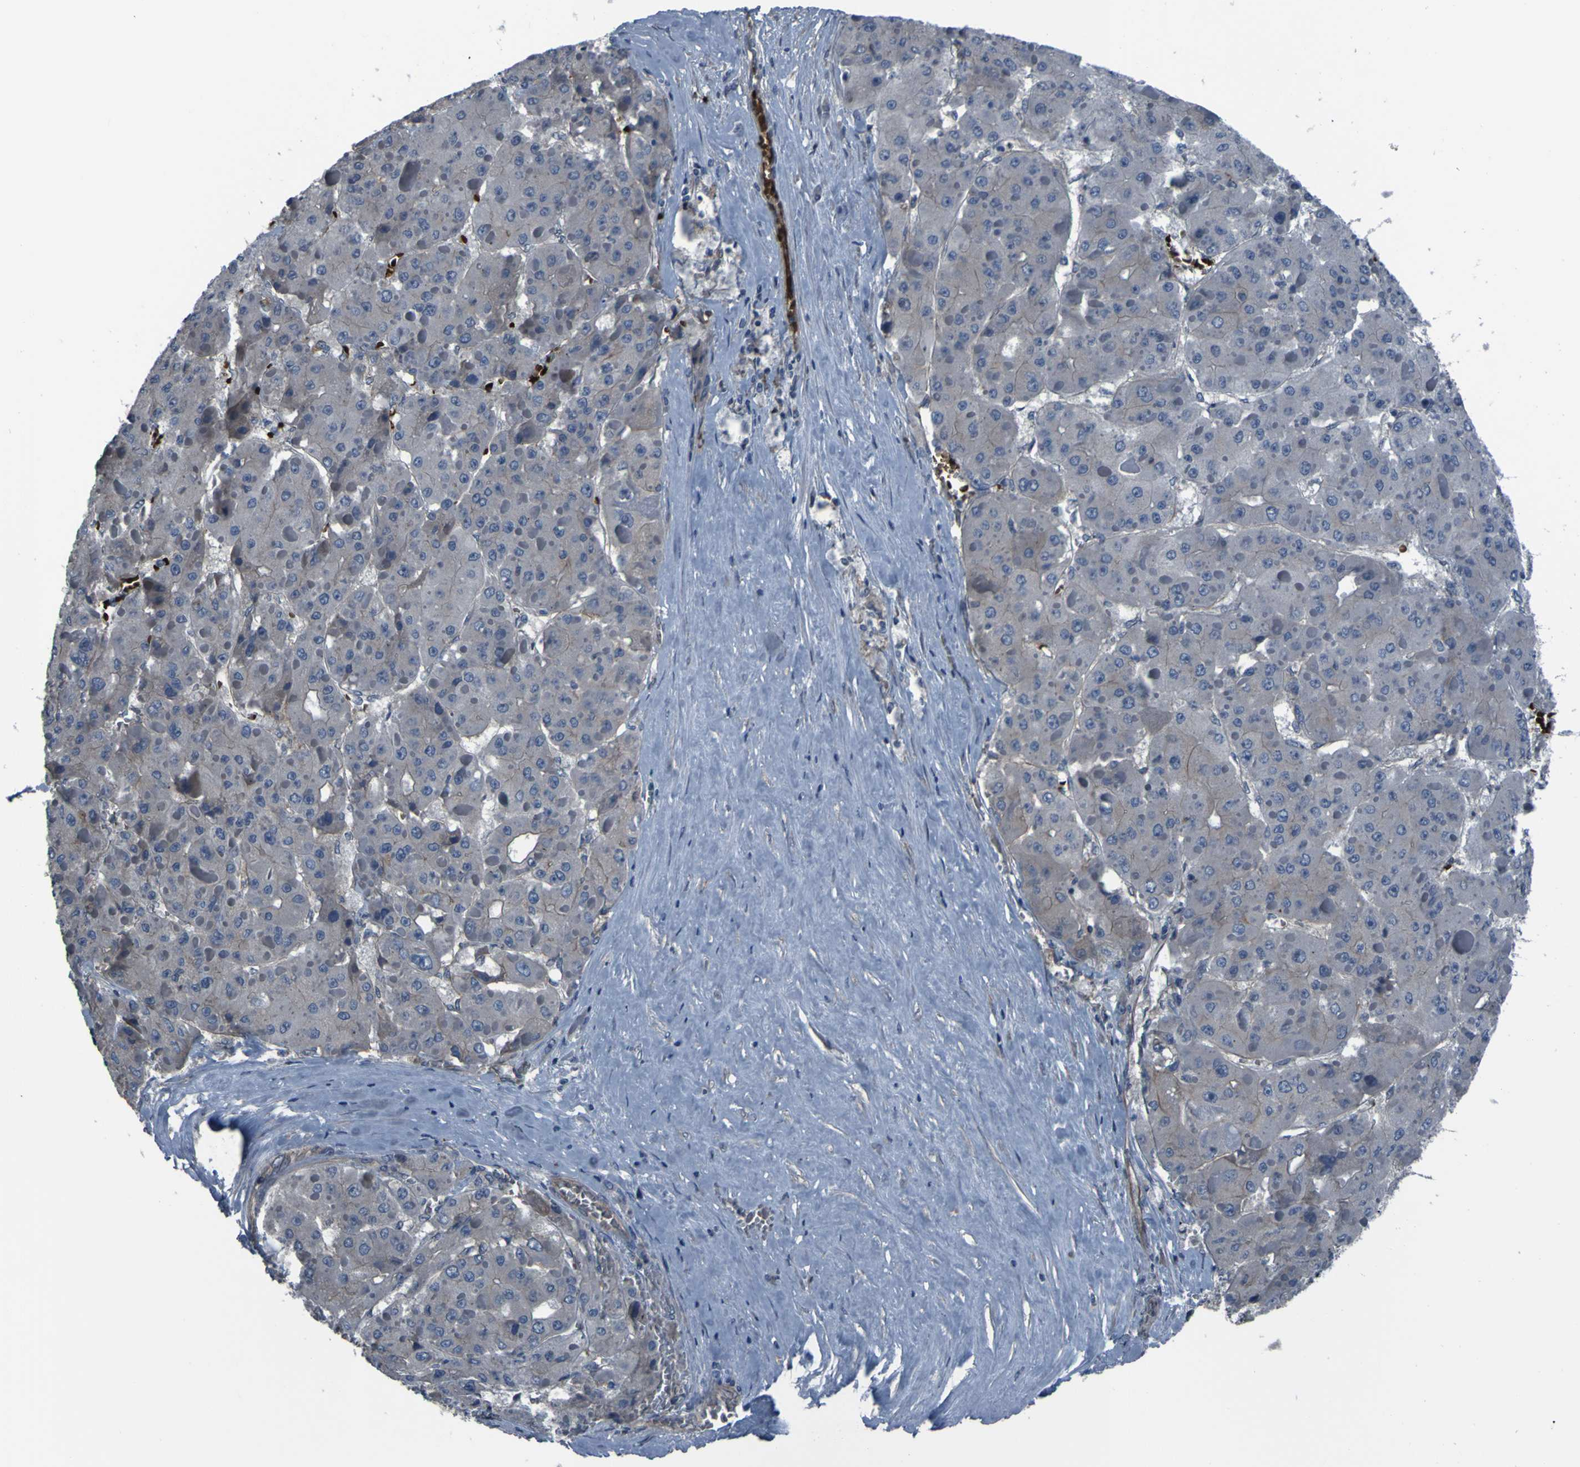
{"staining": {"intensity": "weak", "quantity": "<25%", "location": "cytoplasmic/membranous"}, "tissue": "liver cancer", "cell_type": "Tumor cells", "image_type": "cancer", "snomed": [{"axis": "morphology", "description": "Carcinoma, Hepatocellular, NOS"}, {"axis": "topography", "description": "Liver"}], "caption": "High magnification brightfield microscopy of liver cancer stained with DAB (3,3'-diaminobenzidine) (brown) and counterstained with hematoxylin (blue): tumor cells show no significant expression.", "gene": "GRAMD1A", "patient": {"sex": "female", "age": 73}}